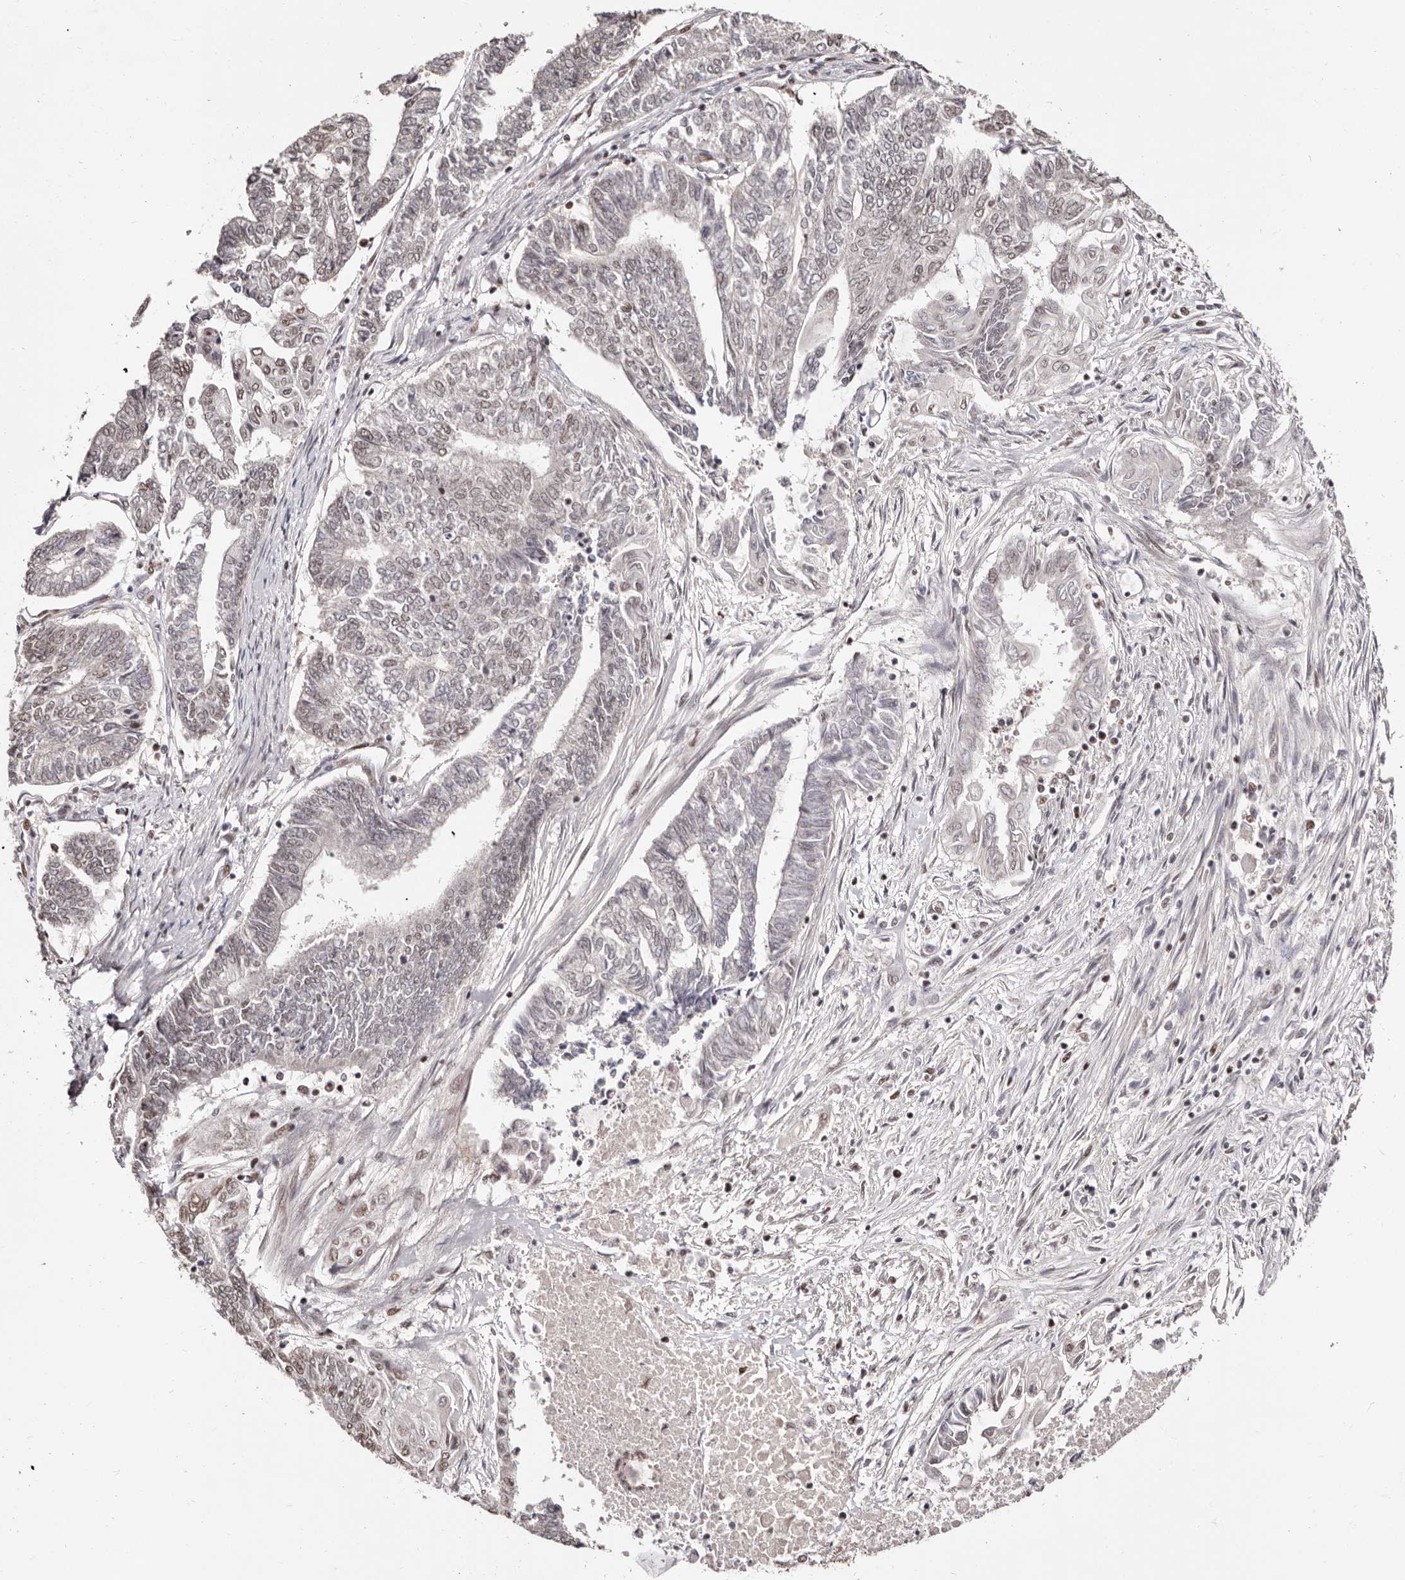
{"staining": {"intensity": "moderate", "quantity": "25%-75%", "location": "nuclear"}, "tissue": "endometrial cancer", "cell_type": "Tumor cells", "image_type": "cancer", "snomed": [{"axis": "morphology", "description": "Adenocarcinoma, NOS"}, {"axis": "topography", "description": "Uterus"}, {"axis": "topography", "description": "Endometrium"}], "caption": "About 25%-75% of tumor cells in human adenocarcinoma (endometrial) reveal moderate nuclear protein expression as visualized by brown immunohistochemical staining.", "gene": "BICRAL", "patient": {"sex": "female", "age": 70}}